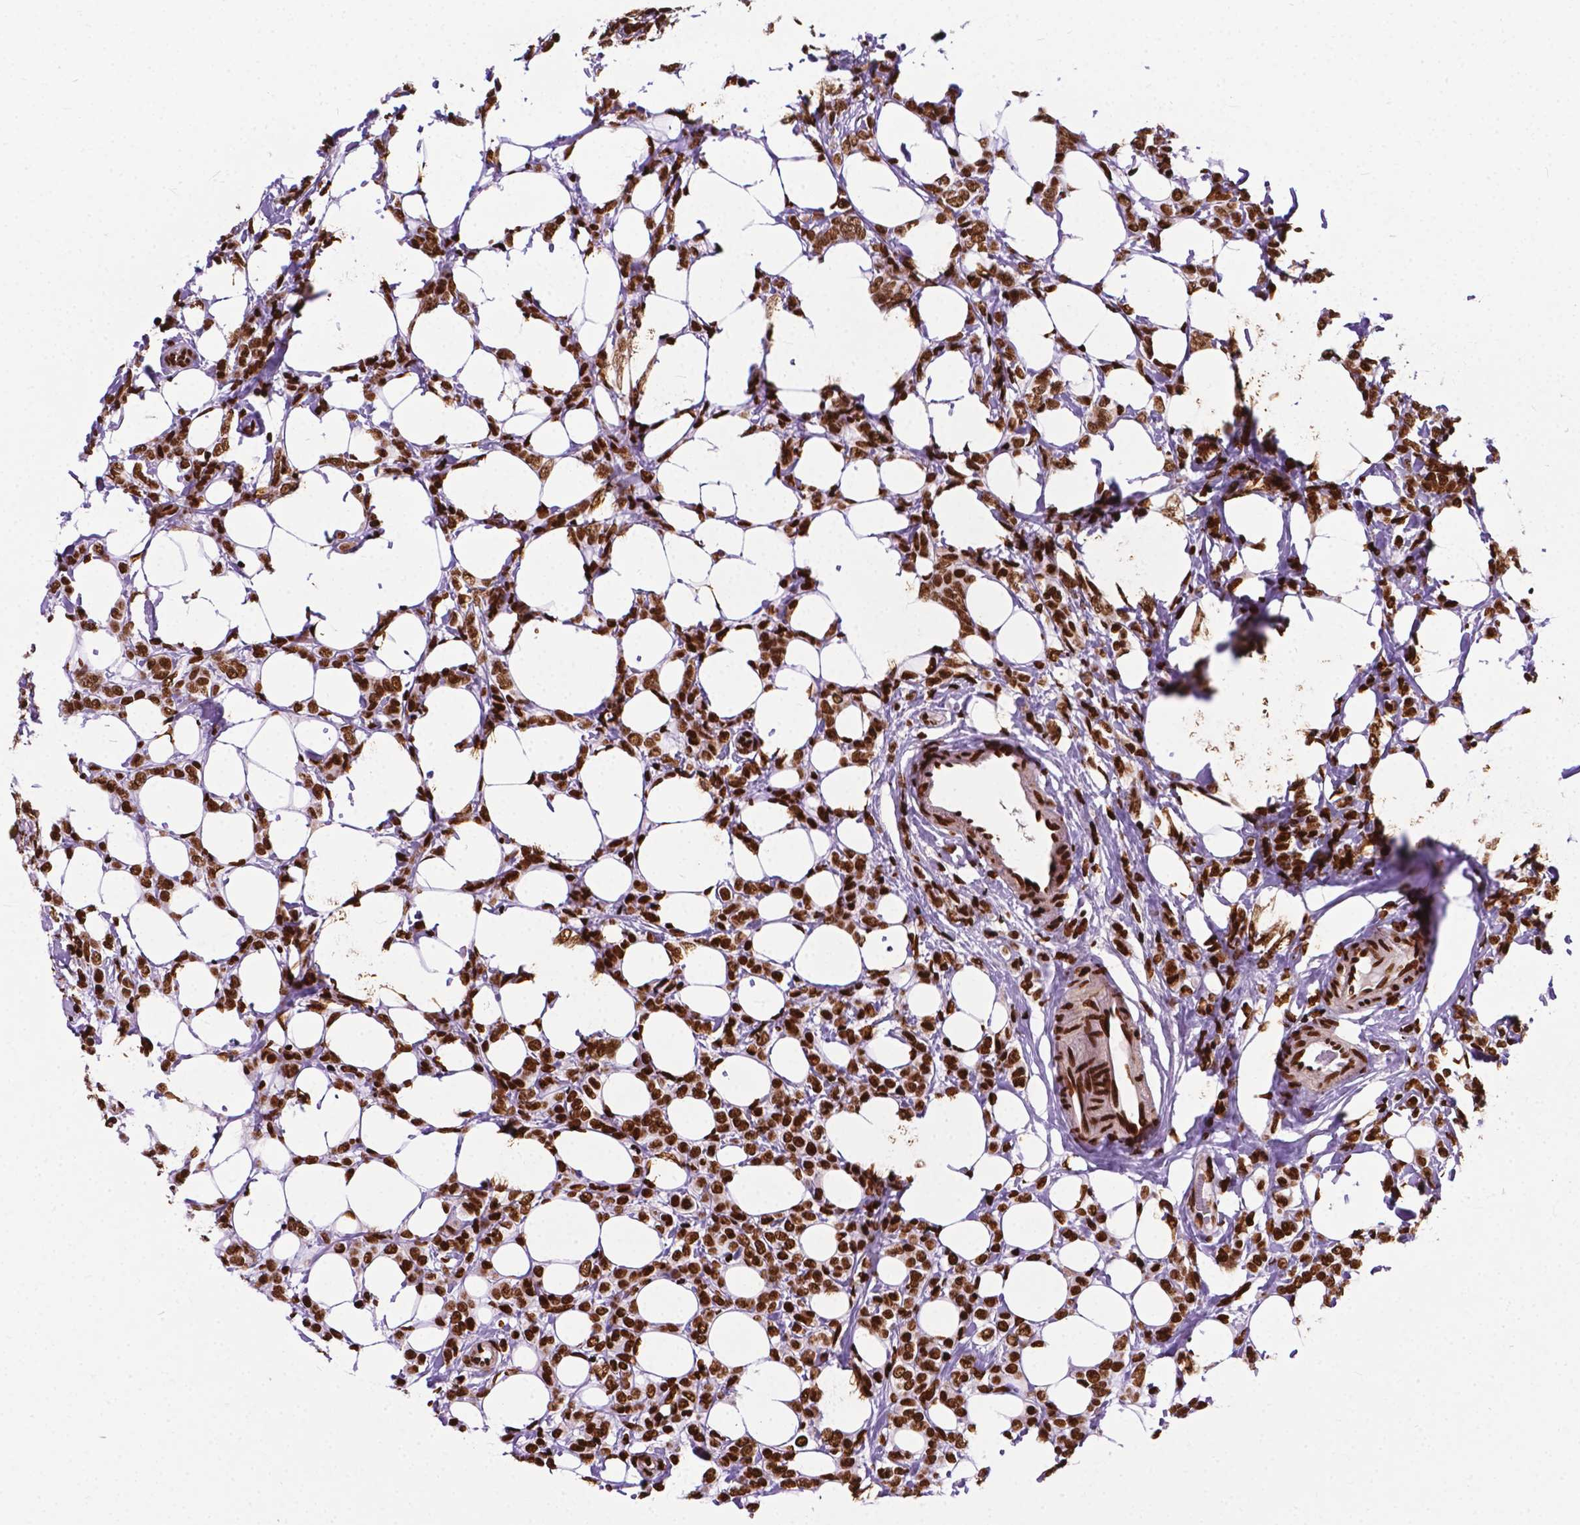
{"staining": {"intensity": "strong", "quantity": ">75%", "location": "nuclear"}, "tissue": "breast cancer", "cell_type": "Tumor cells", "image_type": "cancer", "snomed": [{"axis": "morphology", "description": "Lobular carcinoma"}, {"axis": "topography", "description": "Breast"}], "caption": "Protein expression analysis of breast lobular carcinoma demonstrates strong nuclear staining in approximately >75% of tumor cells.", "gene": "SMIM5", "patient": {"sex": "female", "age": 49}}